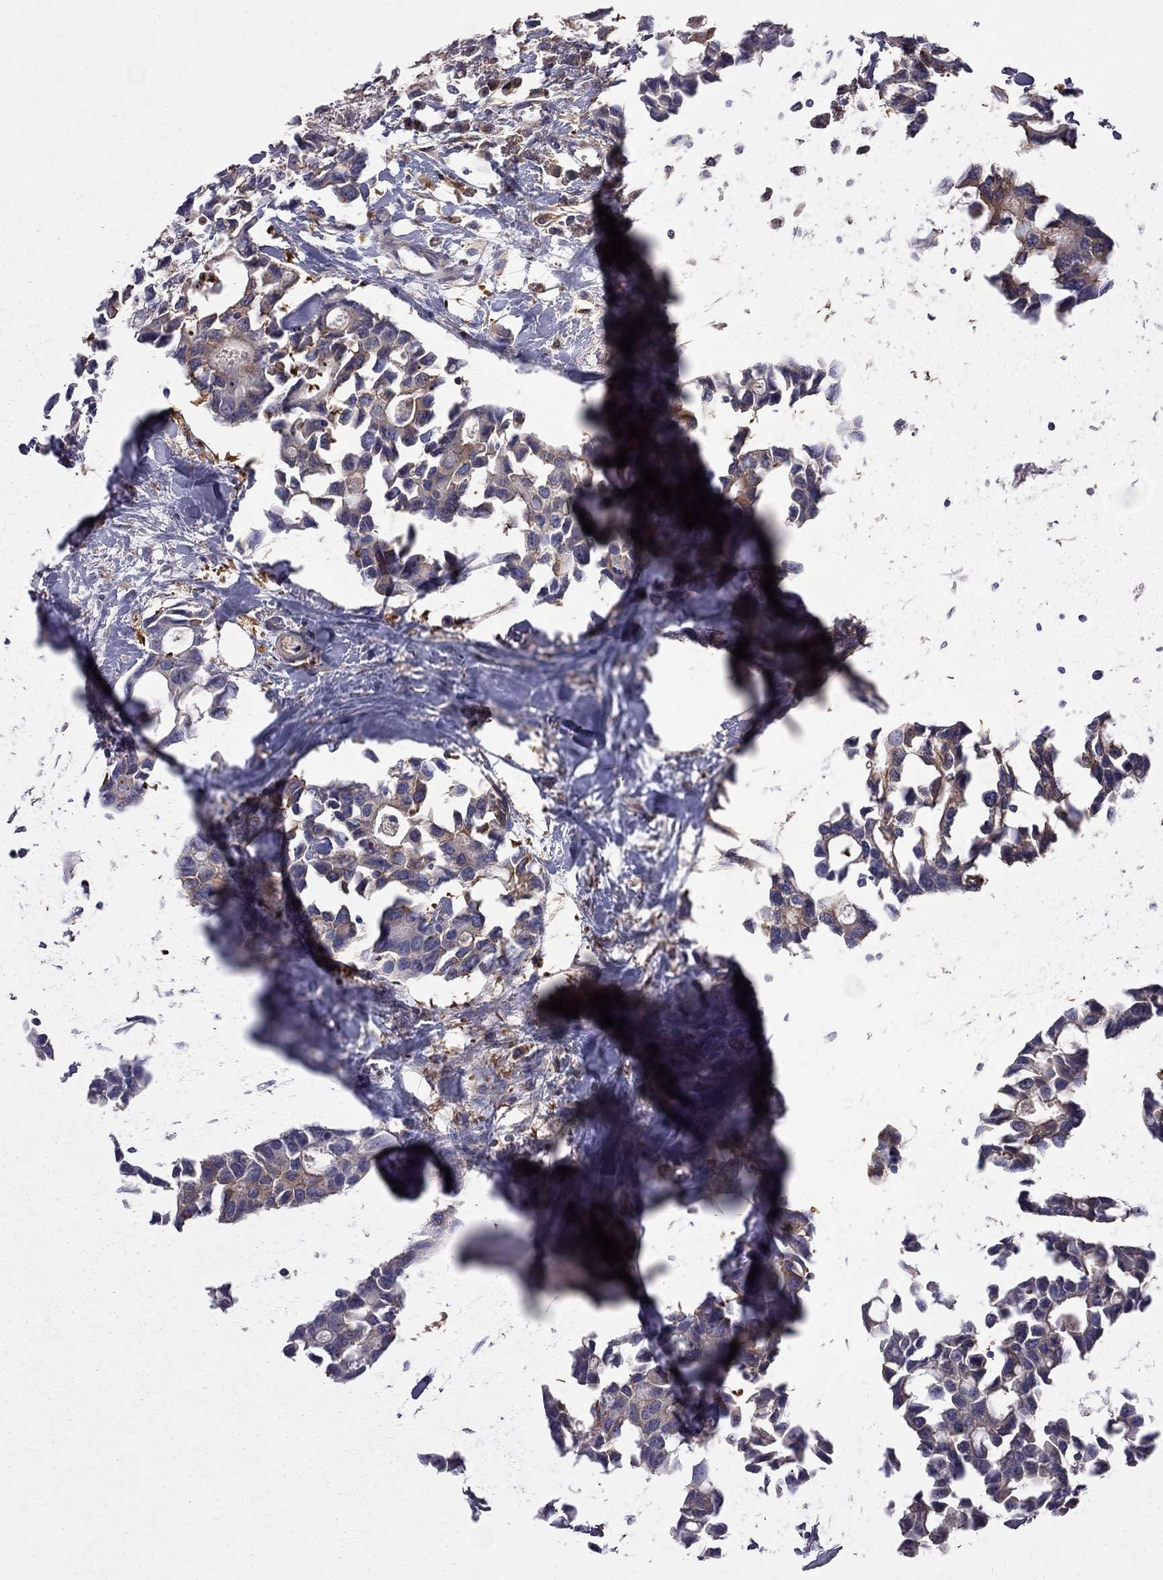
{"staining": {"intensity": "moderate", "quantity": "25%-75%", "location": "cytoplasmic/membranous"}, "tissue": "breast cancer", "cell_type": "Tumor cells", "image_type": "cancer", "snomed": [{"axis": "morphology", "description": "Duct carcinoma"}, {"axis": "topography", "description": "Breast"}], "caption": "Immunohistochemistry (IHC) image of neoplastic tissue: human breast cancer (infiltrating ductal carcinoma) stained using immunohistochemistry demonstrates medium levels of moderate protein expression localized specifically in the cytoplasmic/membranous of tumor cells, appearing as a cytoplasmic/membranous brown color.", "gene": "EIF4E3", "patient": {"sex": "female", "age": 83}}